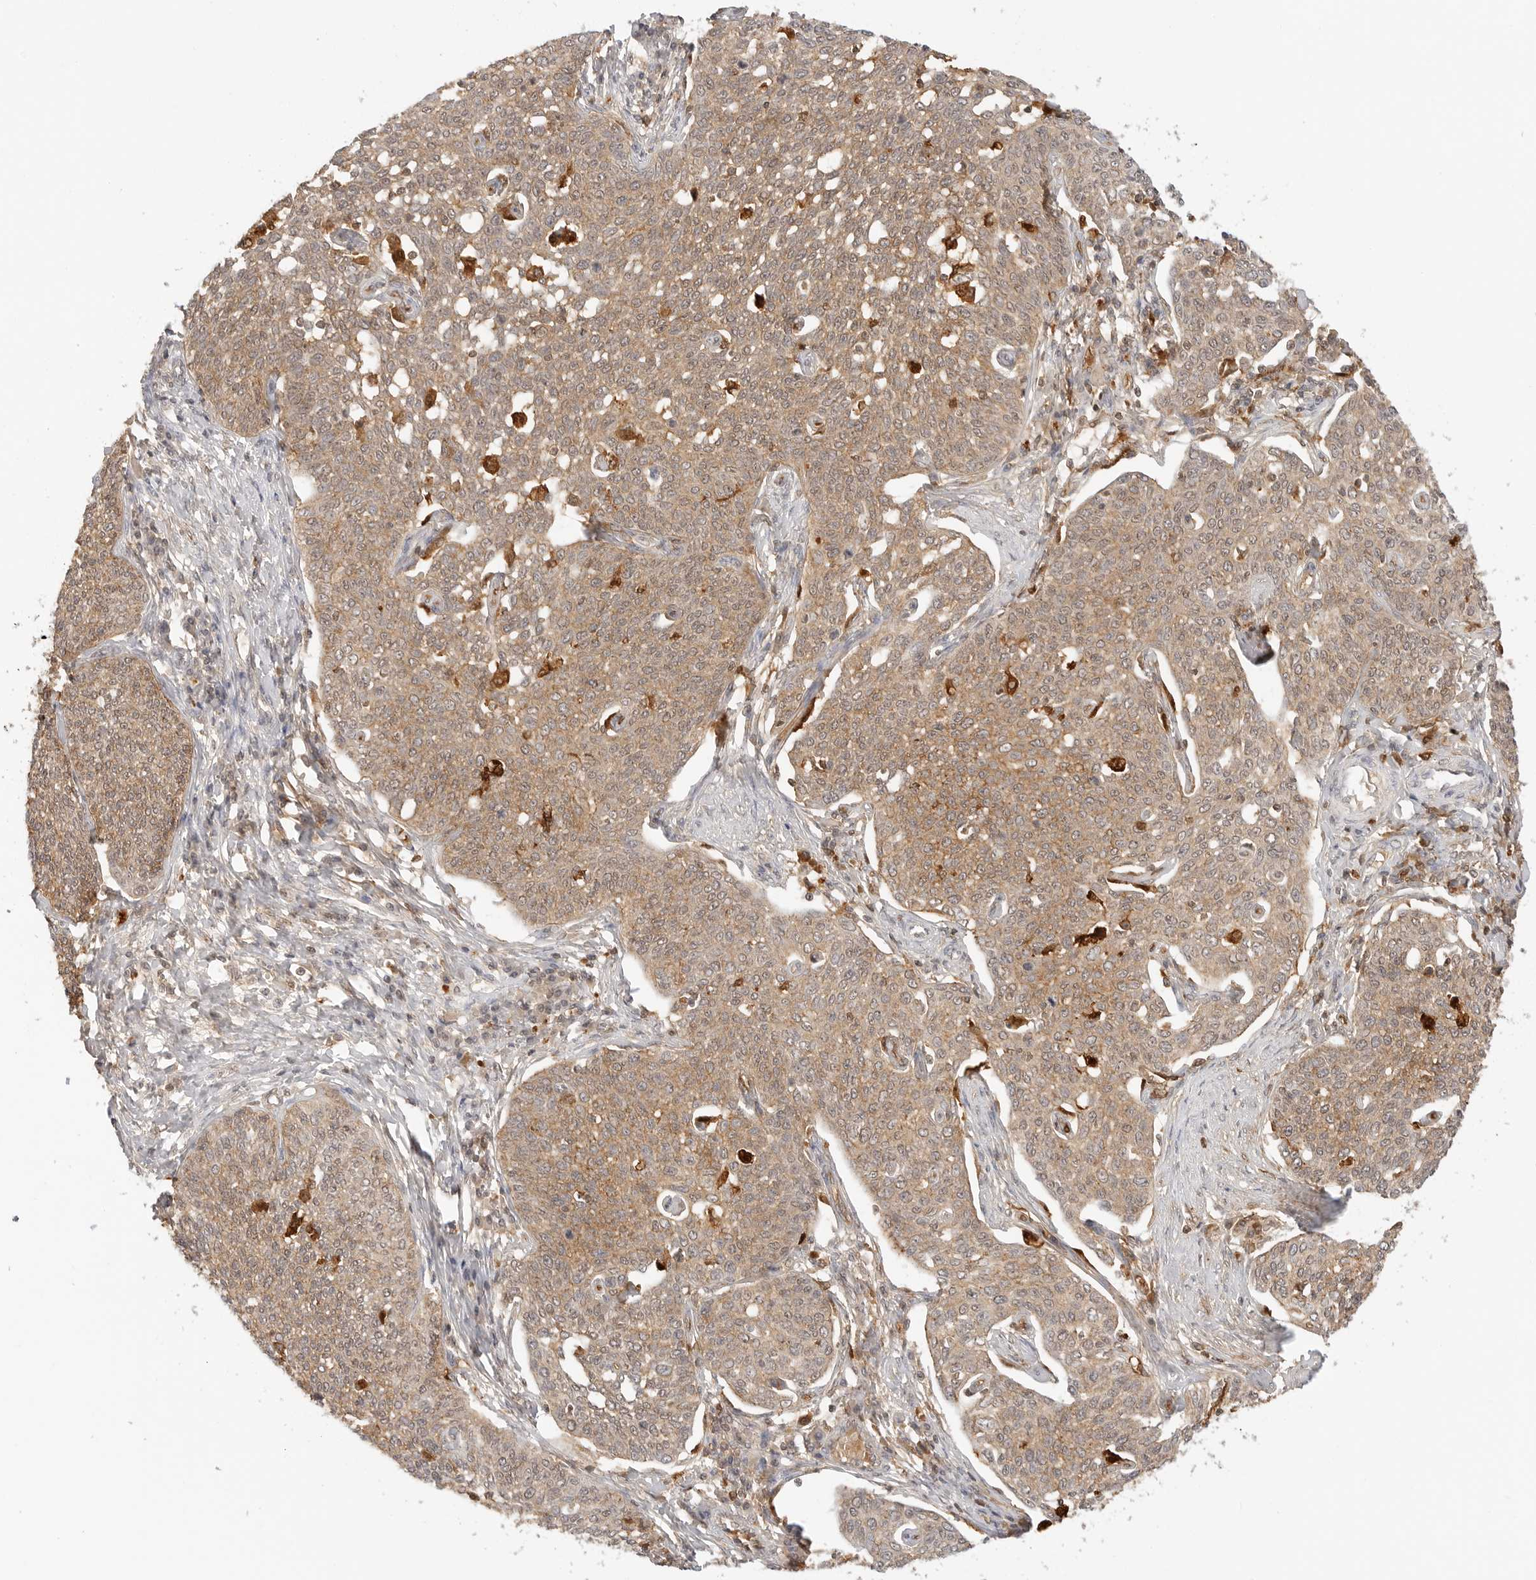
{"staining": {"intensity": "moderate", "quantity": ">75%", "location": "cytoplasmic/membranous"}, "tissue": "cervical cancer", "cell_type": "Tumor cells", "image_type": "cancer", "snomed": [{"axis": "morphology", "description": "Squamous cell carcinoma, NOS"}, {"axis": "topography", "description": "Cervix"}], "caption": "A medium amount of moderate cytoplasmic/membranous expression is identified in about >75% of tumor cells in cervical cancer tissue.", "gene": "EPHA1", "patient": {"sex": "female", "age": 34}}